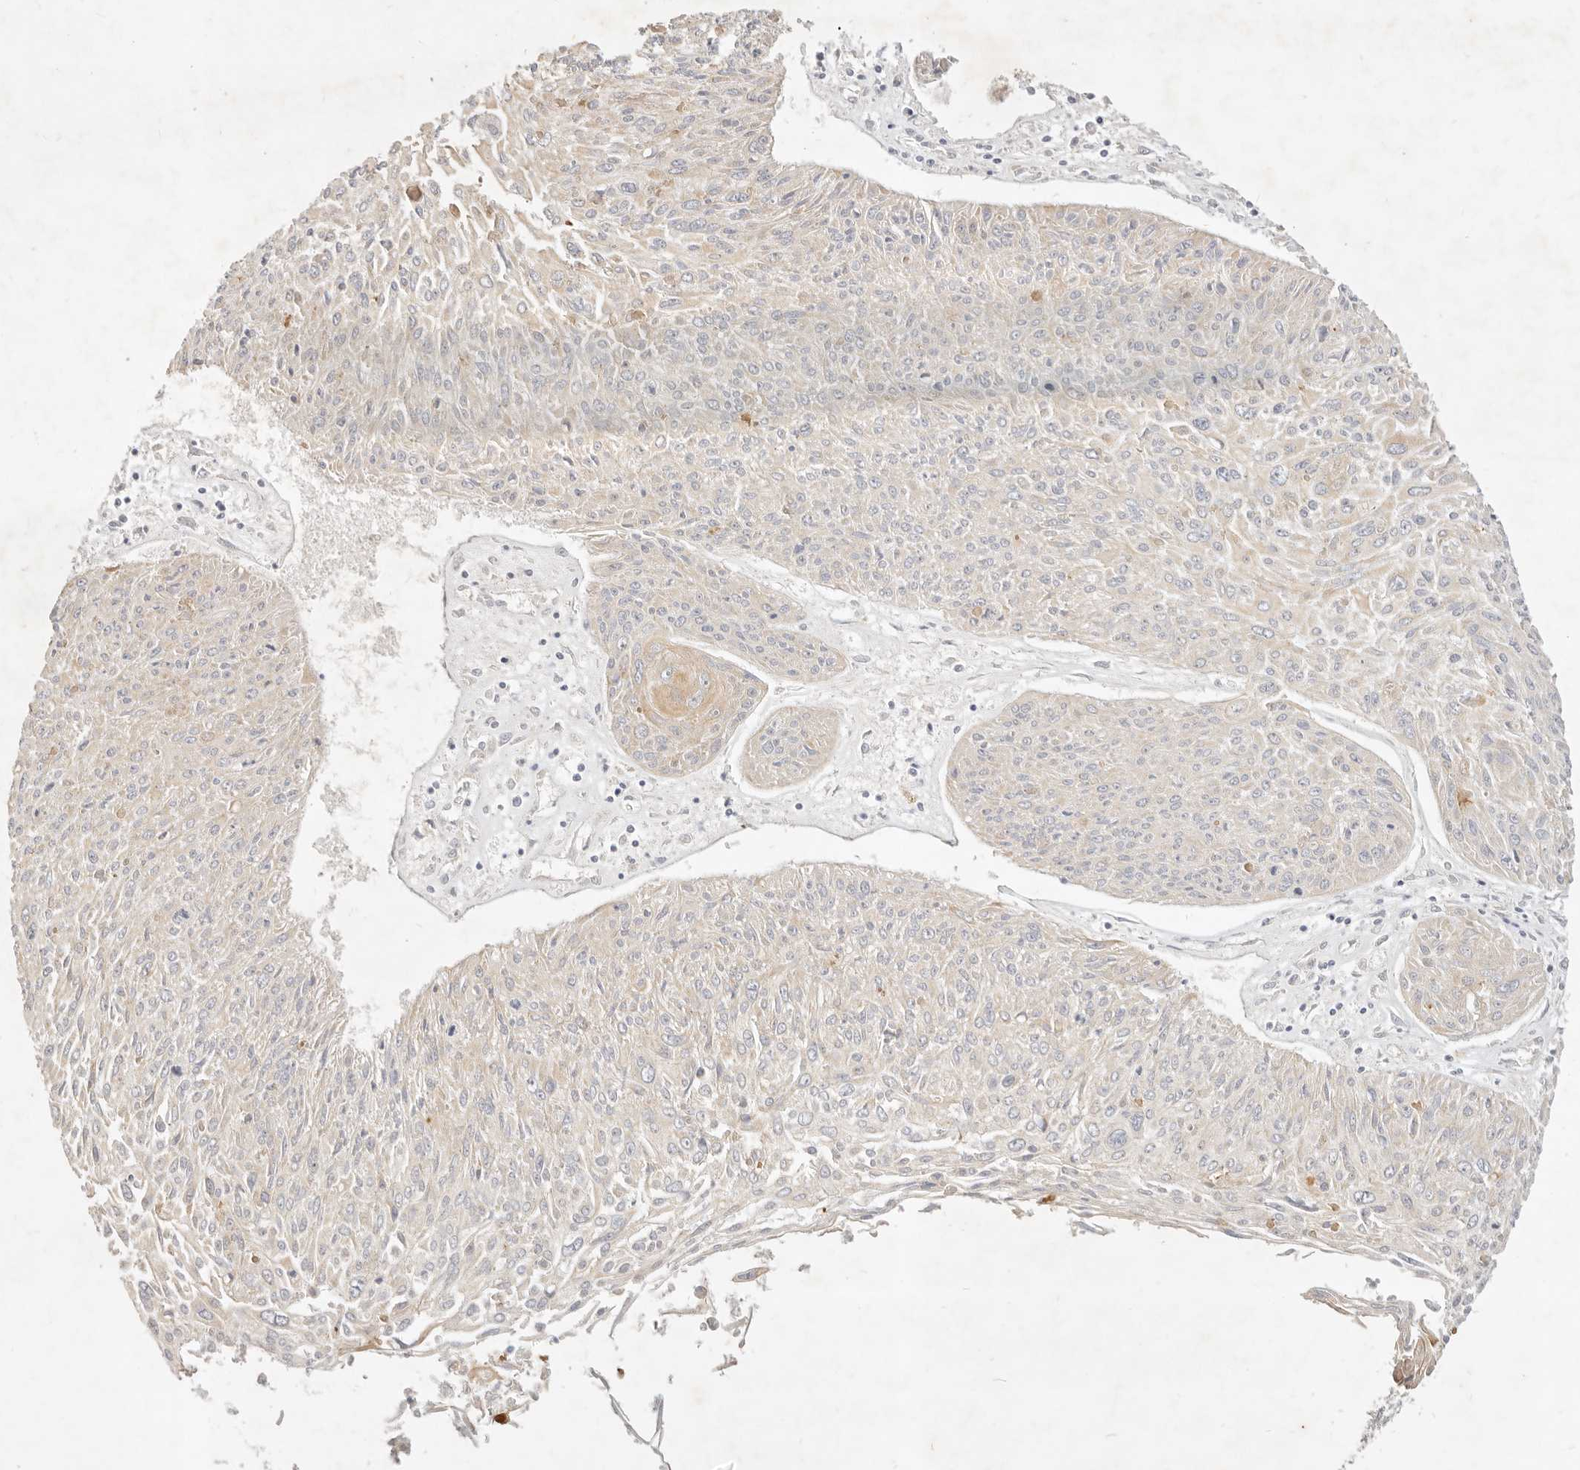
{"staining": {"intensity": "moderate", "quantity": "<25%", "location": "cytoplasmic/membranous"}, "tissue": "cervical cancer", "cell_type": "Tumor cells", "image_type": "cancer", "snomed": [{"axis": "morphology", "description": "Squamous cell carcinoma, NOS"}, {"axis": "topography", "description": "Cervix"}], "caption": "Squamous cell carcinoma (cervical) stained for a protein (brown) demonstrates moderate cytoplasmic/membranous positive staining in approximately <25% of tumor cells.", "gene": "RUBCNL", "patient": {"sex": "female", "age": 51}}